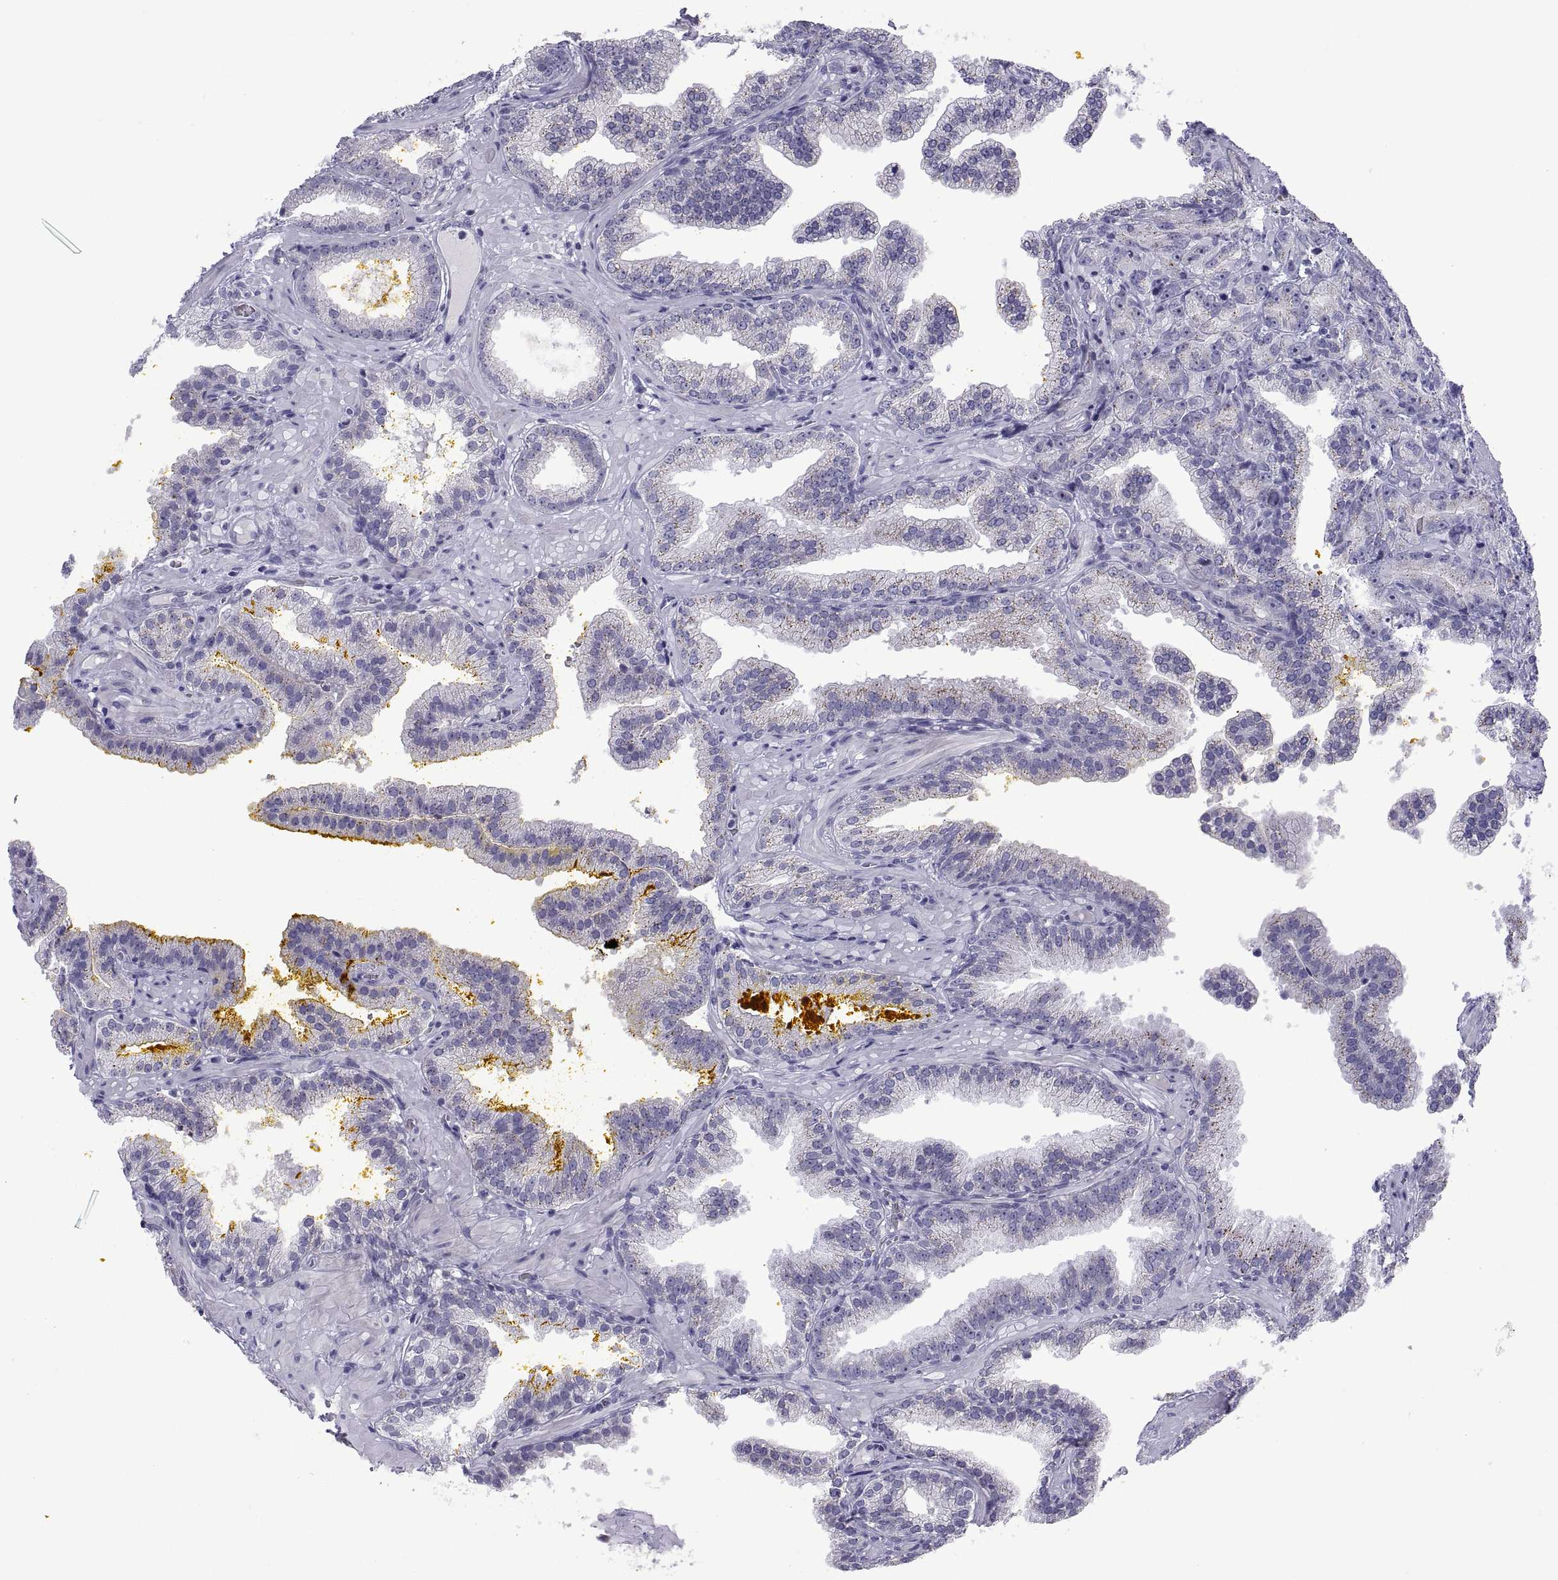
{"staining": {"intensity": "negative", "quantity": "none", "location": "none"}, "tissue": "prostate cancer", "cell_type": "Tumor cells", "image_type": "cancer", "snomed": [{"axis": "morphology", "description": "Adenocarcinoma, NOS"}, {"axis": "topography", "description": "Prostate"}], "caption": "This micrograph is of prostate cancer stained with immunohistochemistry to label a protein in brown with the nuclei are counter-stained blue. There is no expression in tumor cells.", "gene": "VSX2", "patient": {"sex": "male", "age": 63}}